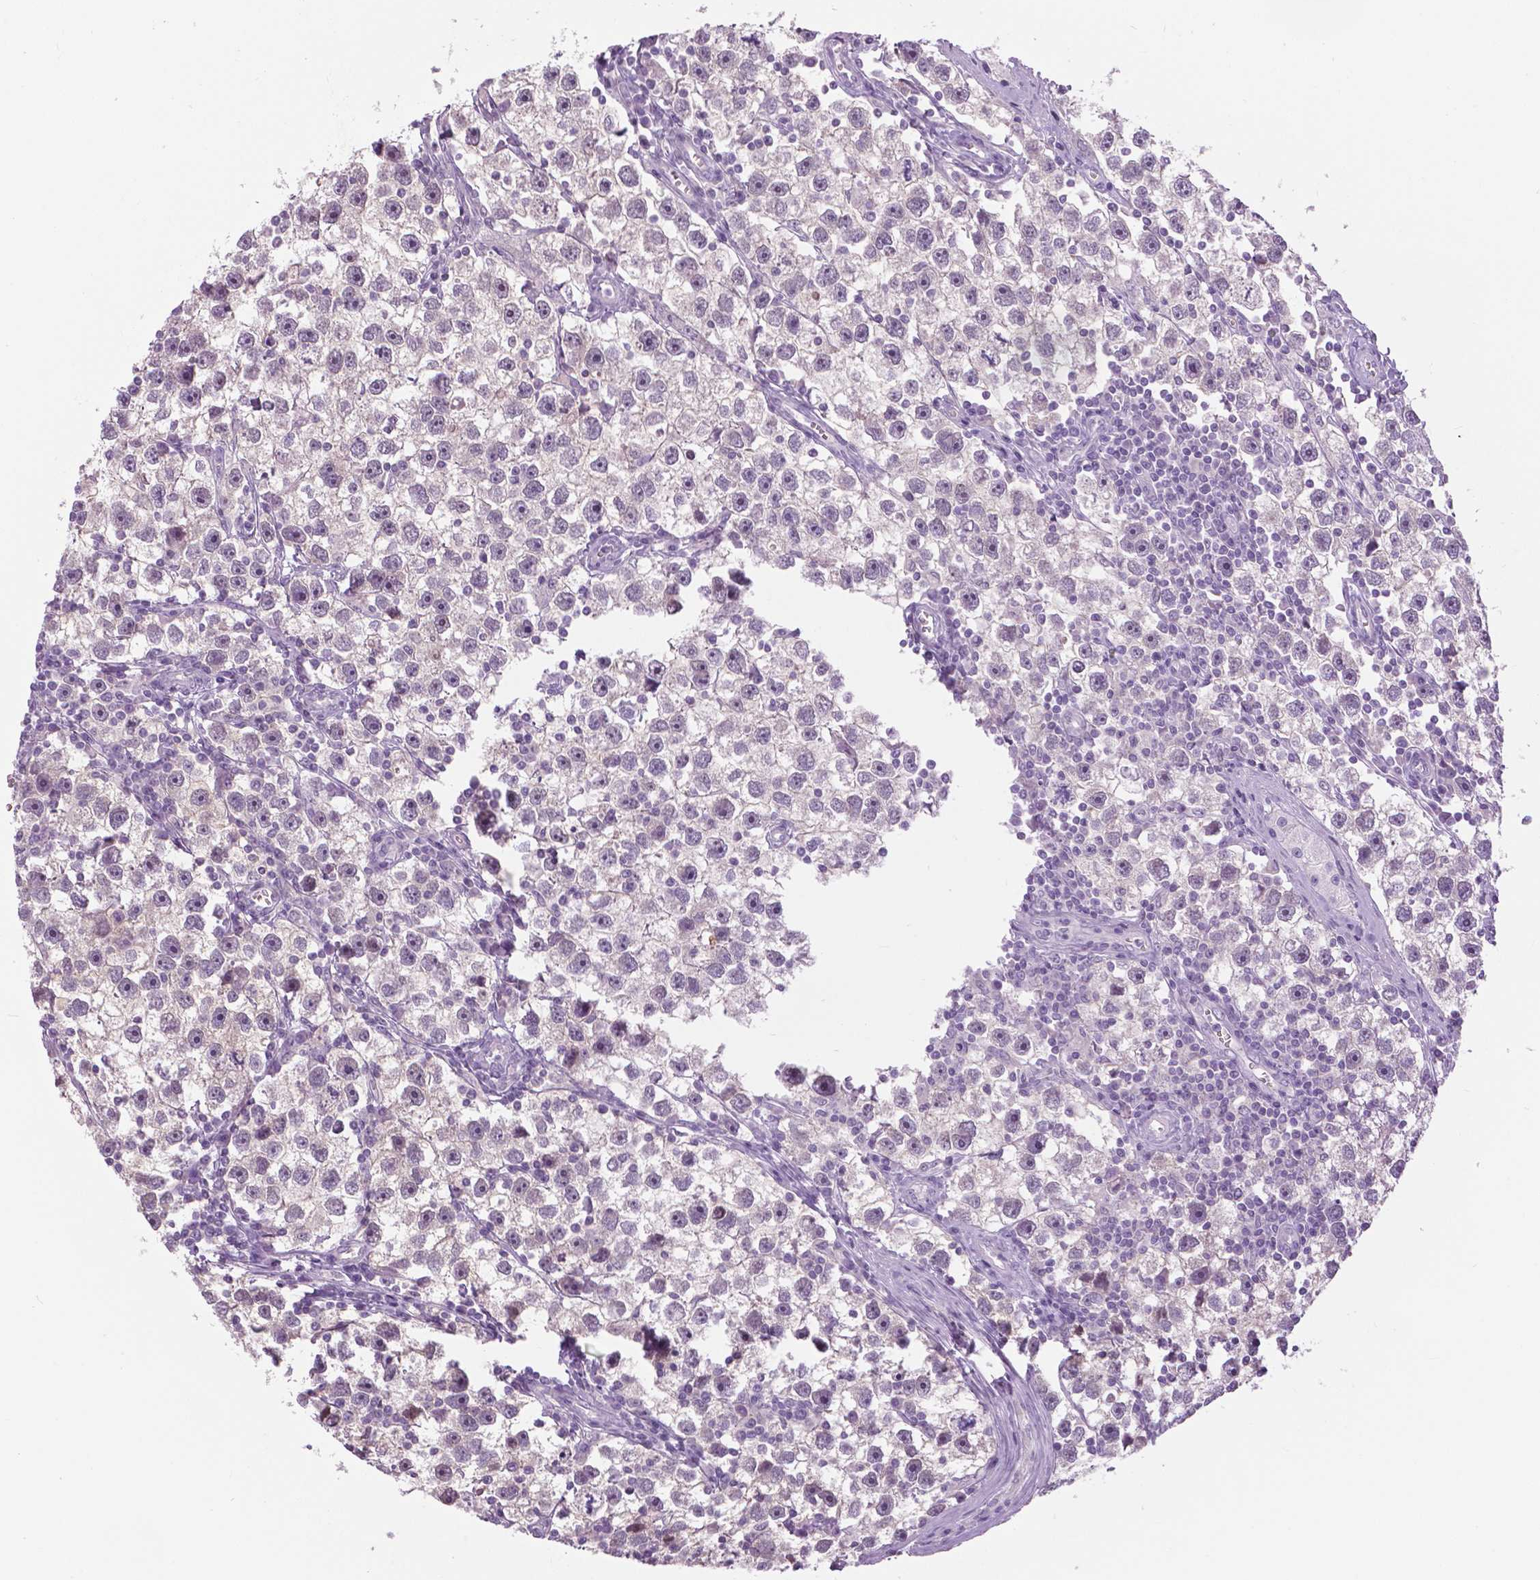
{"staining": {"intensity": "negative", "quantity": "none", "location": "none"}, "tissue": "testis cancer", "cell_type": "Tumor cells", "image_type": "cancer", "snomed": [{"axis": "morphology", "description": "Seminoma, NOS"}, {"axis": "topography", "description": "Testis"}], "caption": "The histopathology image demonstrates no staining of tumor cells in testis cancer.", "gene": "TP53TG5", "patient": {"sex": "male", "age": 30}}